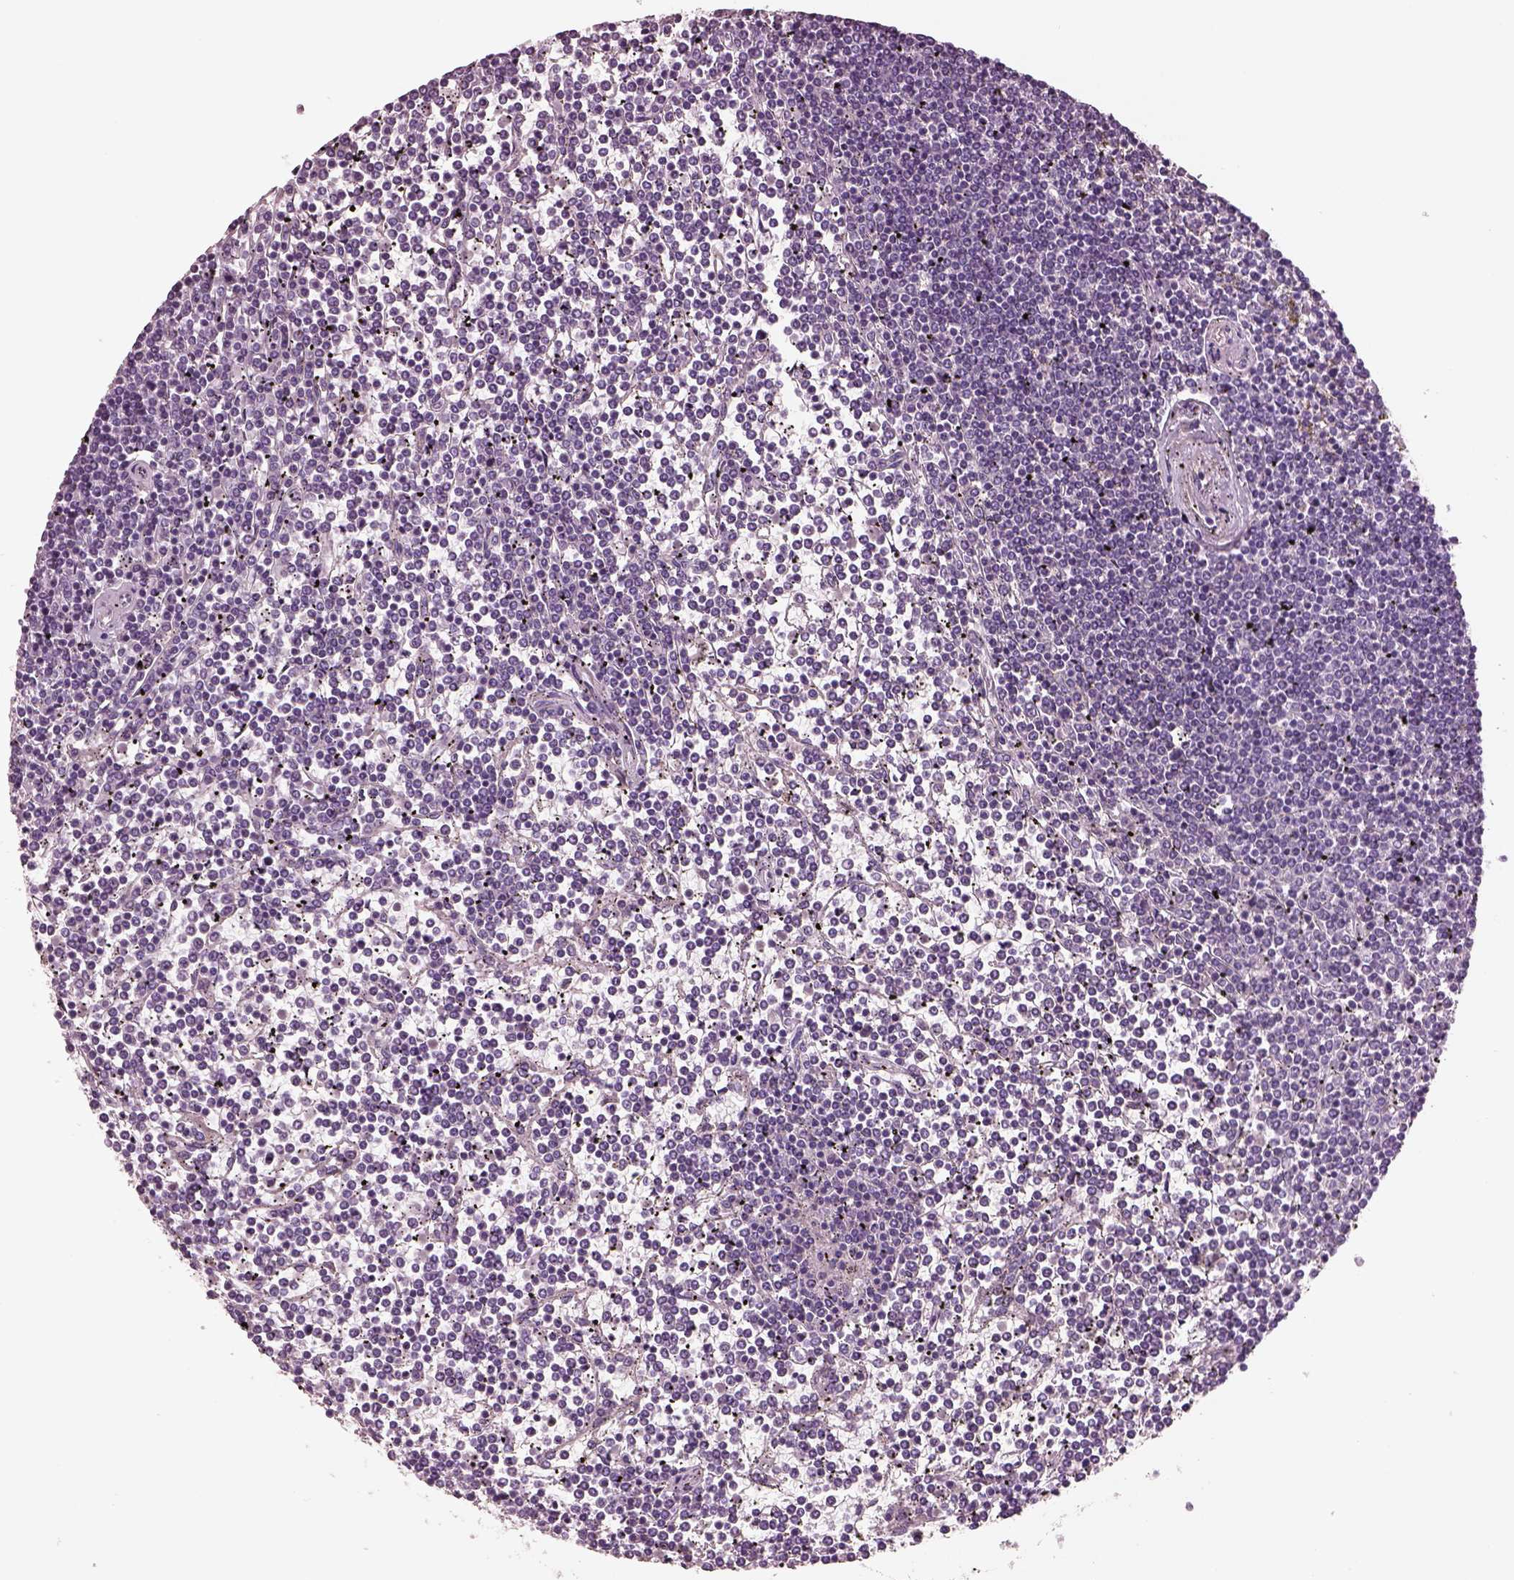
{"staining": {"intensity": "negative", "quantity": "none", "location": "none"}, "tissue": "lymphoma", "cell_type": "Tumor cells", "image_type": "cancer", "snomed": [{"axis": "morphology", "description": "Malignant lymphoma, non-Hodgkin's type, Low grade"}, {"axis": "topography", "description": "Spleen"}], "caption": "Immunohistochemistry of lymphoma displays no expression in tumor cells.", "gene": "IGLL1", "patient": {"sex": "female", "age": 19}}